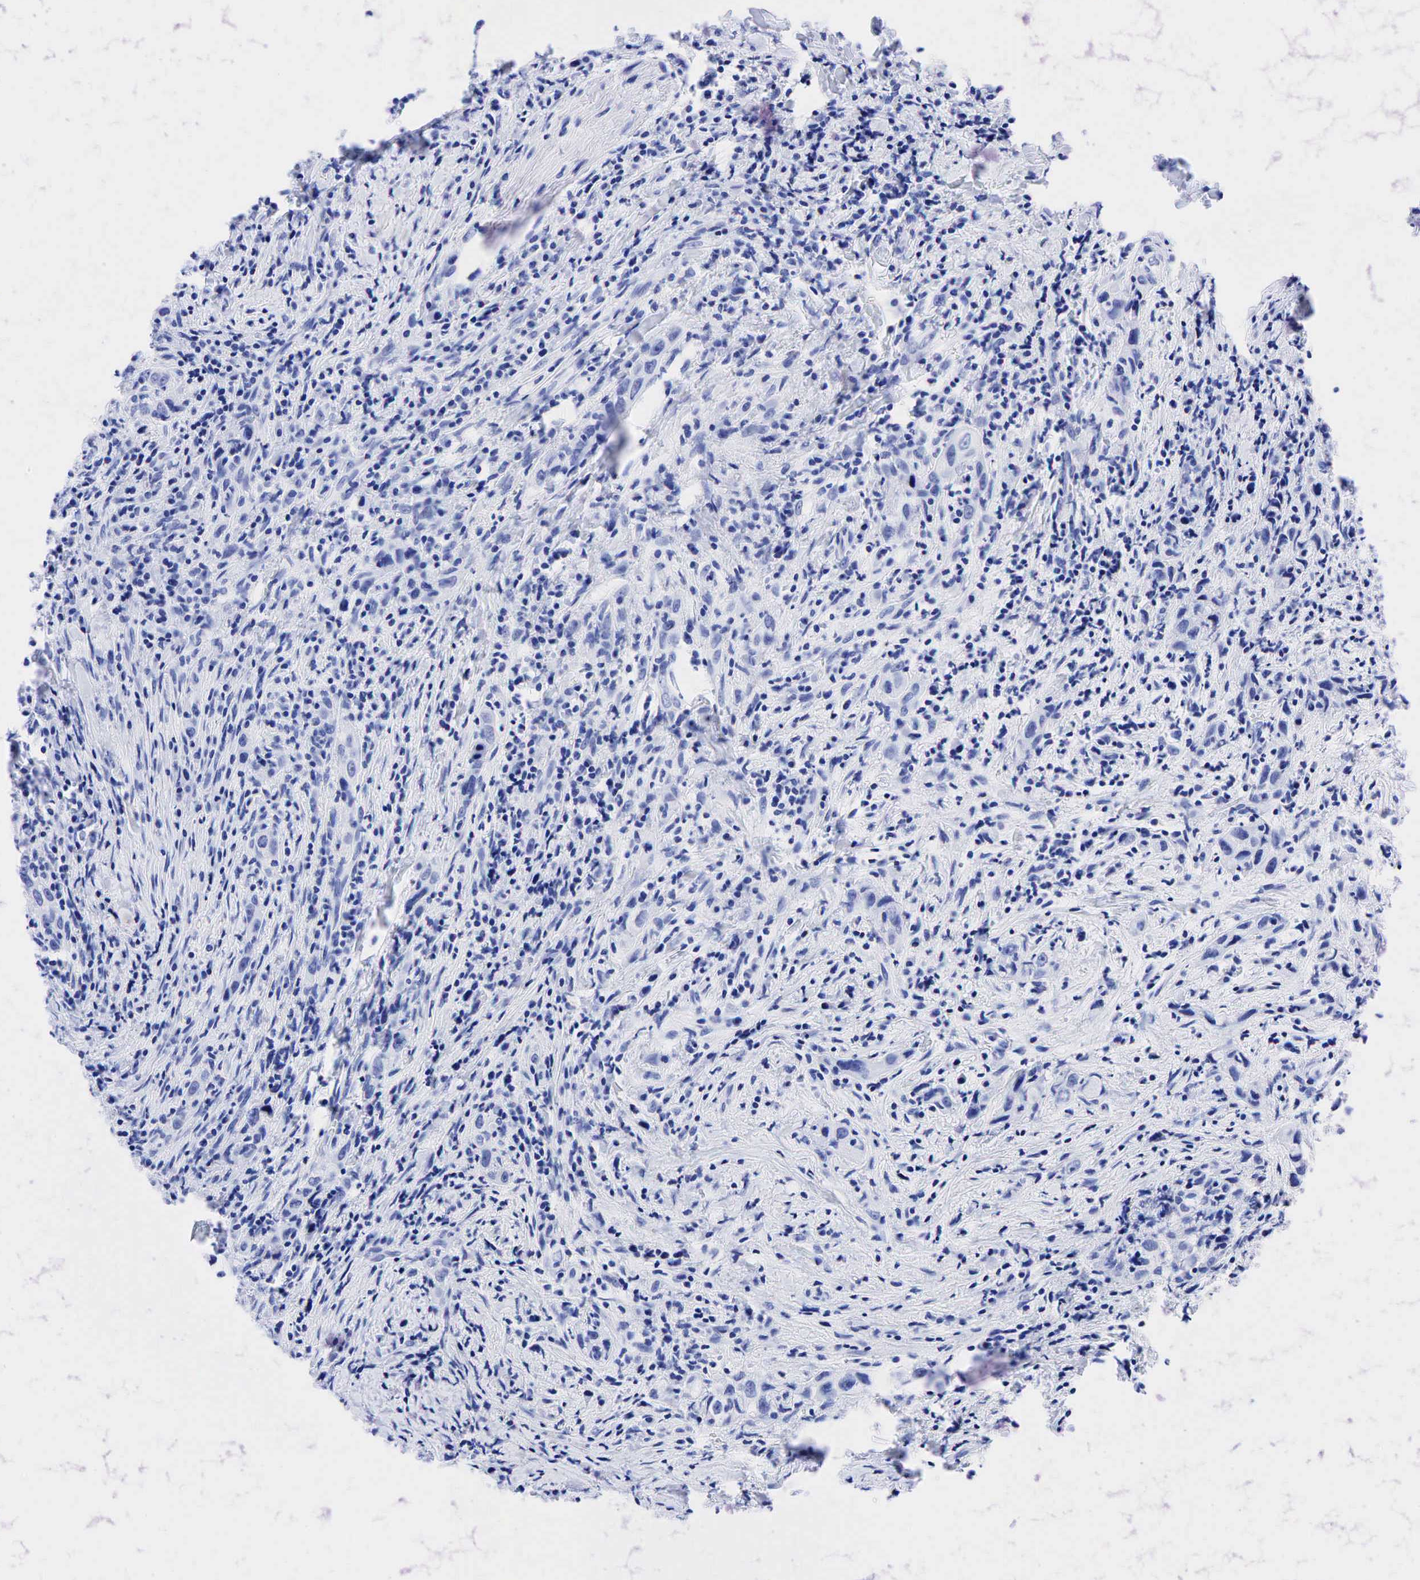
{"staining": {"intensity": "negative", "quantity": "none", "location": "none"}, "tissue": "head and neck cancer", "cell_type": "Tumor cells", "image_type": "cancer", "snomed": [{"axis": "morphology", "description": "Squamous cell carcinoma, NOS"}, {"axis": "topography", "description": "Oral tissue"}, {"axis": "topography", "description": "Head-Neck"}], "caption": "Immunohistochemistry micrograph of neoplastic tissue: squamous cell carcinoma (head and neck) stained with DAB (3,3'-diaminobenzidine) reveals no significant protein staining in tumor cells.", "gene": "KRT19", "patient": {"sex": "female", "age": 82}}